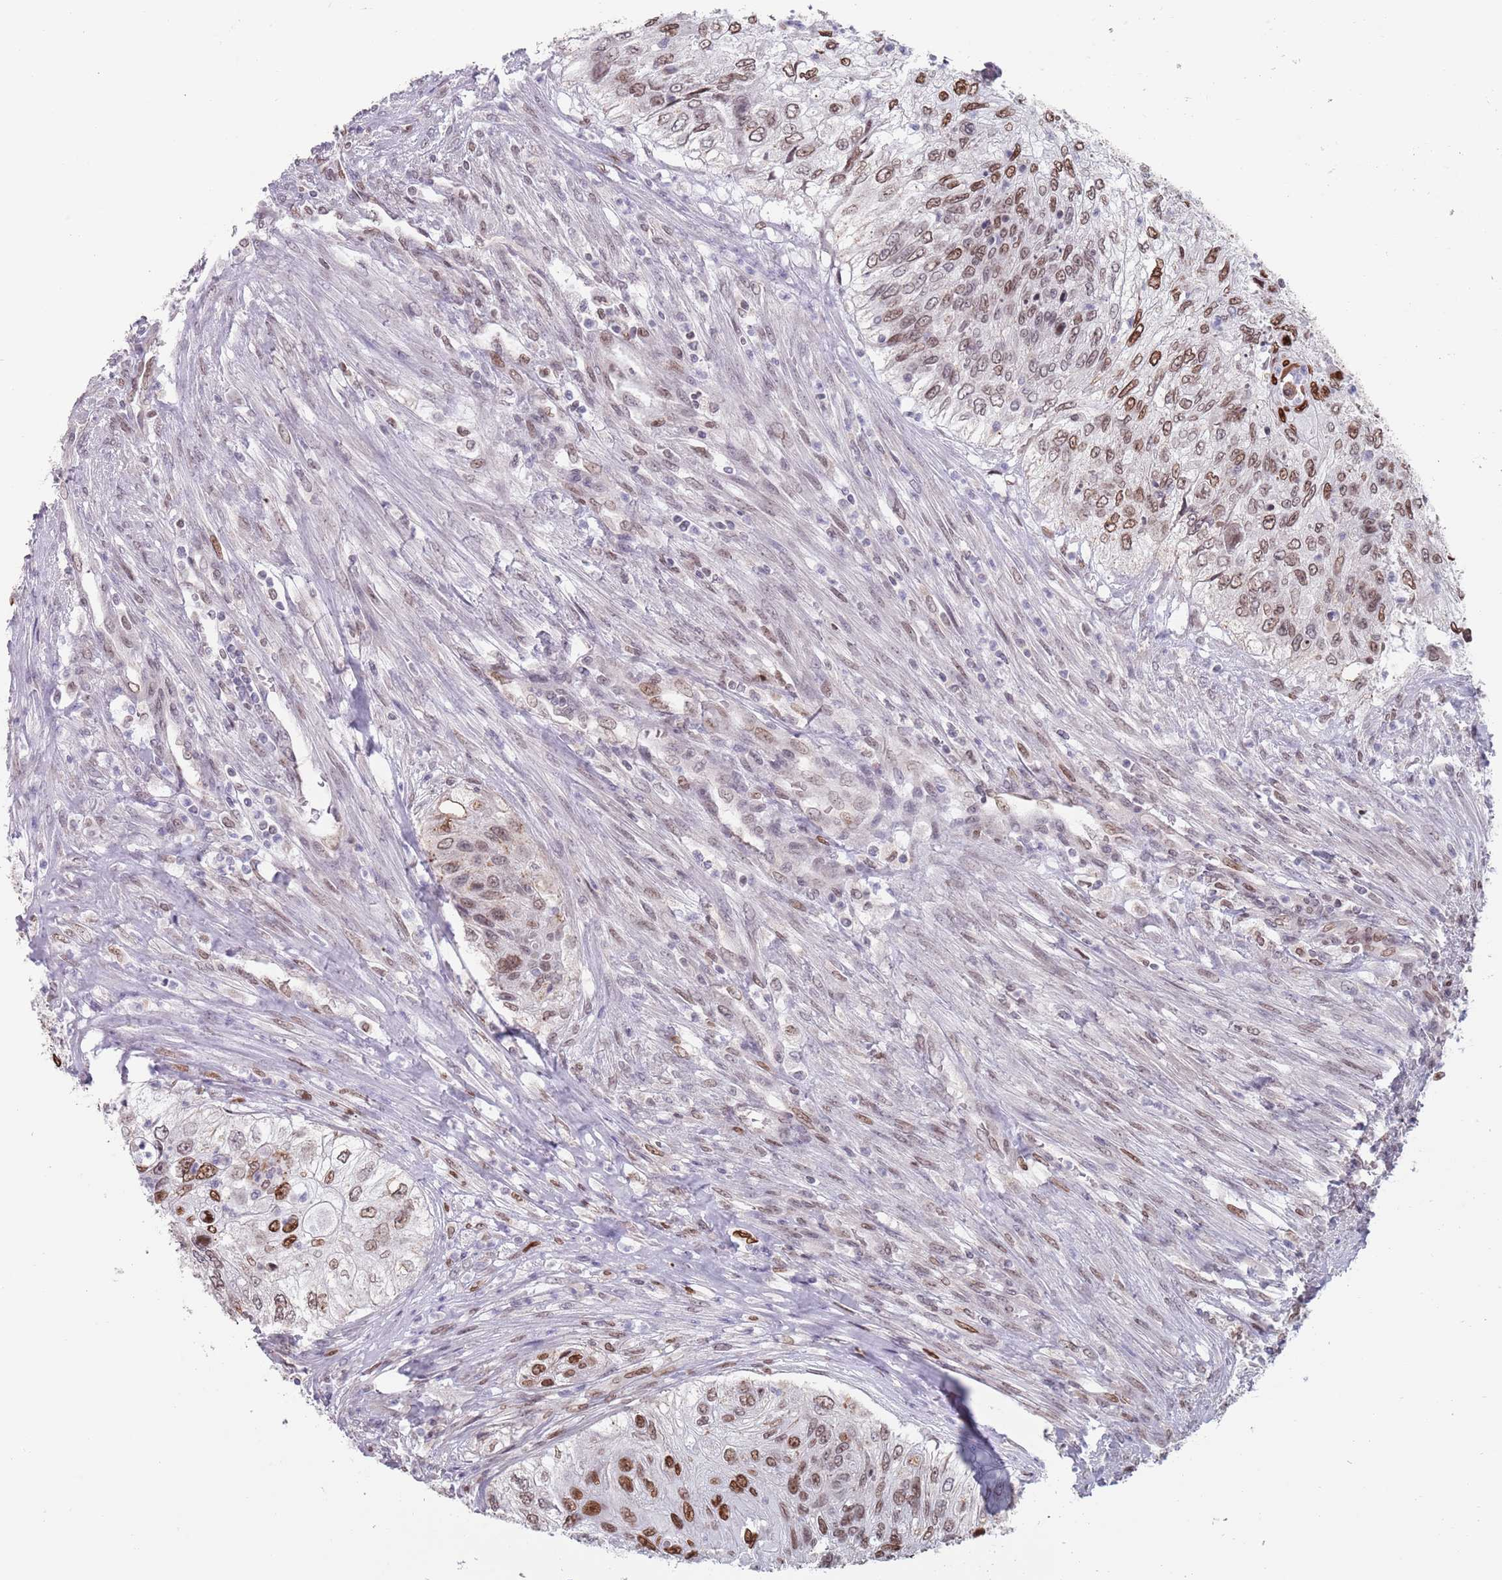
{"staining": {"intensity": "moderate", "quantity": "25%-75%", "location": "nuclear"}, "tissue": "urothelial cancer", "cell_type": "Tumor cells", "image_type": "cancer", "snomed": [{"axis": "morphology", "description": "Urothelial carcinoma, High grade"}, {"axis": "topography", "description": "Urinary bladder"}], "caption": "This is an image of IHC staining of urothelial carcinoma (high-grade), which shows moderate expression in the nuclear of tumor cells.", "gene": "MFSD12", "patient": {"sex": "female", "age": 60}}